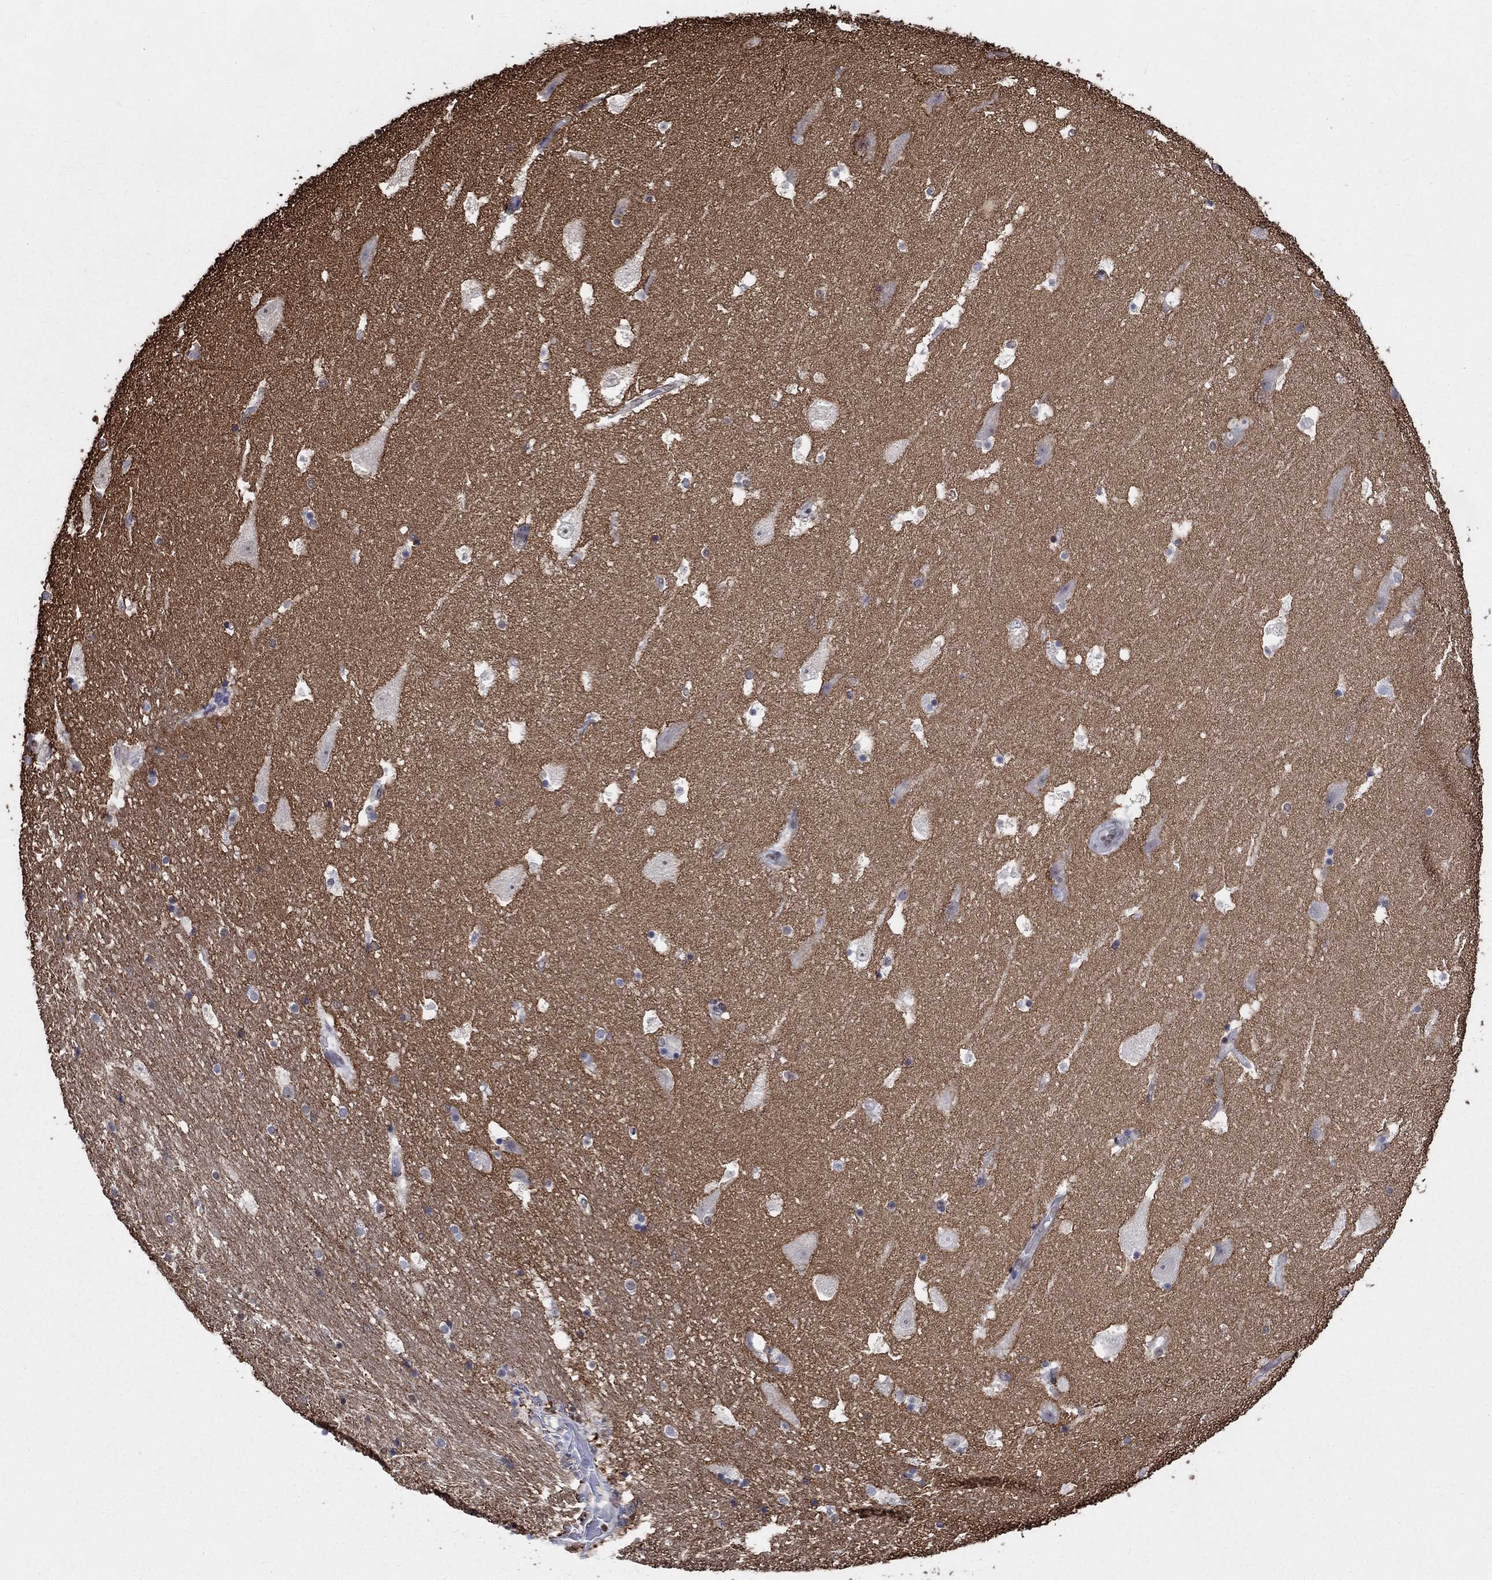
{"staining": {"intensity": "negative", "quantity": "none", "location": "none"}, "tissue": "hippocampus", "cell_type": "Glial cells", "image_type": "normal", "snomed": [{"axis": "morphology", "description": "Normal tissue, NOS"}, {"axis": "topography", "description": "Hippocampus"}], "caption": "Immunohistochemistry (IHC) image of unremarkable hippocampus: human hippocampus stained with DAB exhibits no significant protein staining in glial cells. (DAB (3,3'-diaminobenzidine) immunohistochemistry (IHC), high magnification).", "gene": "FBXO16", "patient": {"sex": "male", "age": 51}}